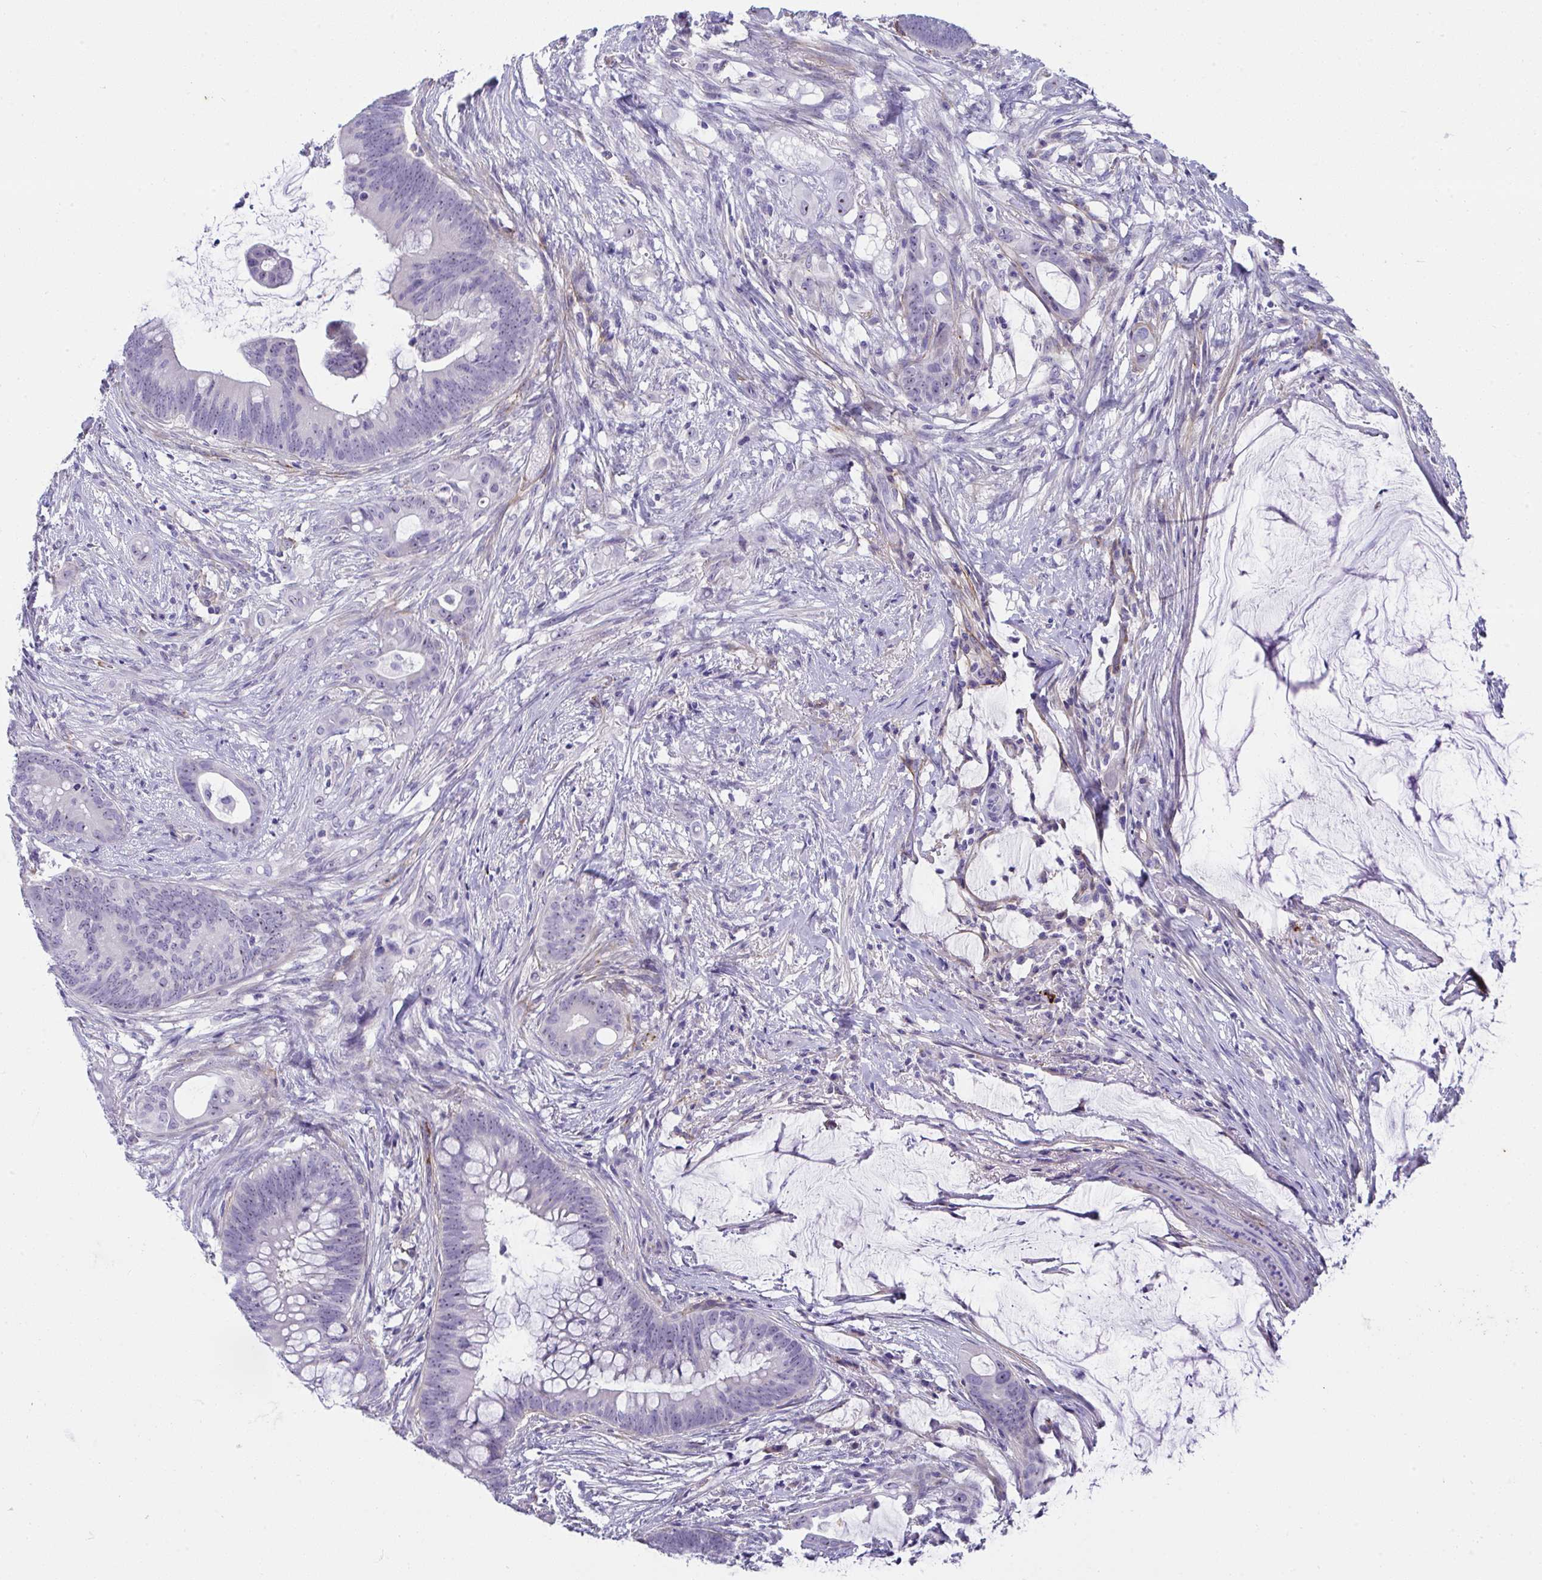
{"staining": {"intensity": "negative", "quantity": "none", "location": "none"}, "tissue": "colorectal cancer", "cell_type": "Tumor cells", "image_type": "cancer", "snomed": [{"axis": "morphology", "description": "Adenocarcinoma, NOS"}, {"axis": "topography", "description": "Colon"}], "caption": "There is no significant staining in tumor cells of colorectal cancer (adenocarcinoma). (Brightfield microscopy of DAB (3,3'-diaminobenzidine) immunohistochemistry at high magnification).", "gene": "LHFPL6", "patient": {"sex": "male", "age": 62}}